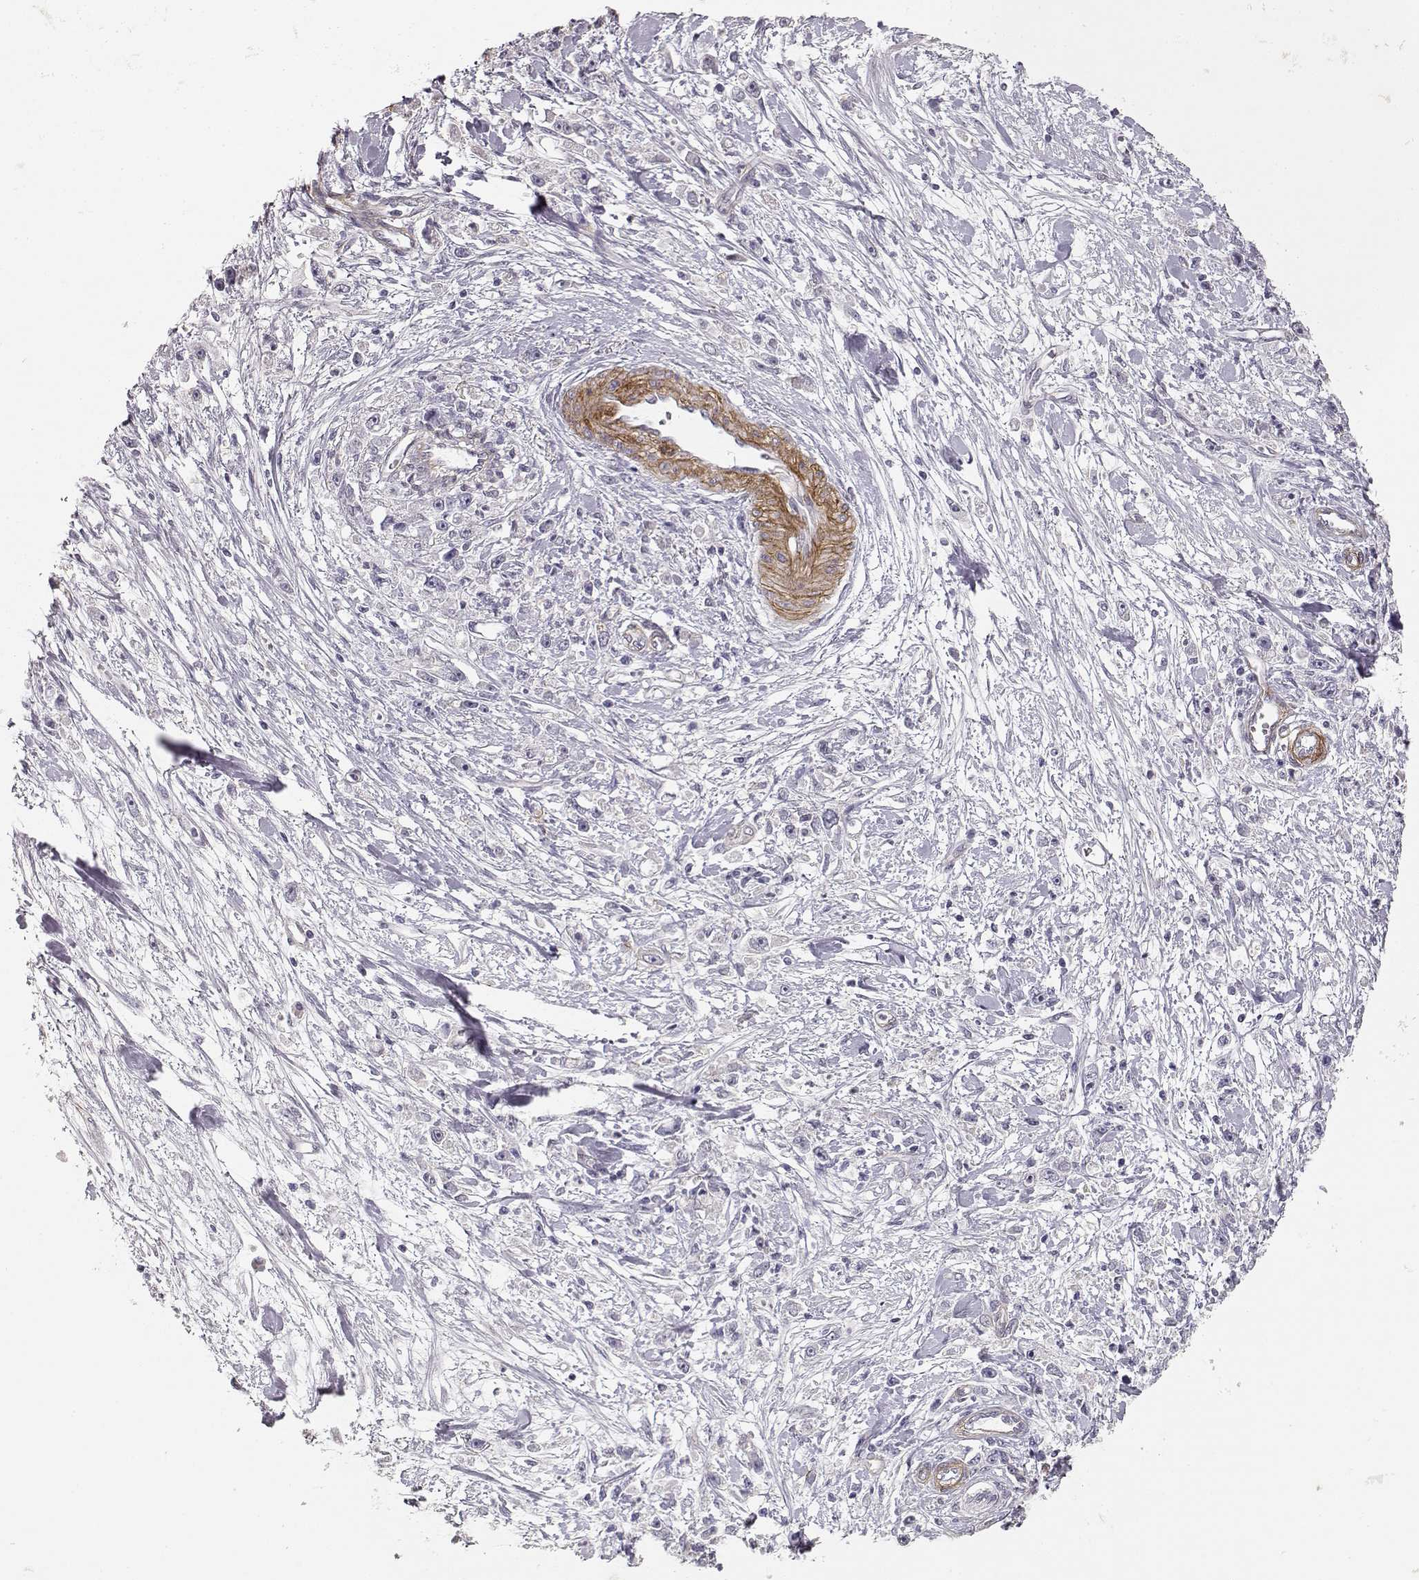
{"staining": {"intensity": "negative", "quantity": "none", "location": "none"}, "tissue": "stomach cancer", "cell_type": "Tumor cells", "image_type": "cancer", "snomed": [{"axis": "morphology", "description": "Adenocarcinoma, NOS"}, {"axis": "topography", "description": "Stomach"}], "caption": "Immunohistochemistry histopathology image of human stomach adenocarcinoma stained for a protein (brown), which reveals no positivity in tumor cells.", "gene": "LAMA5", "patient": {"sex": "female", "age": 59}}